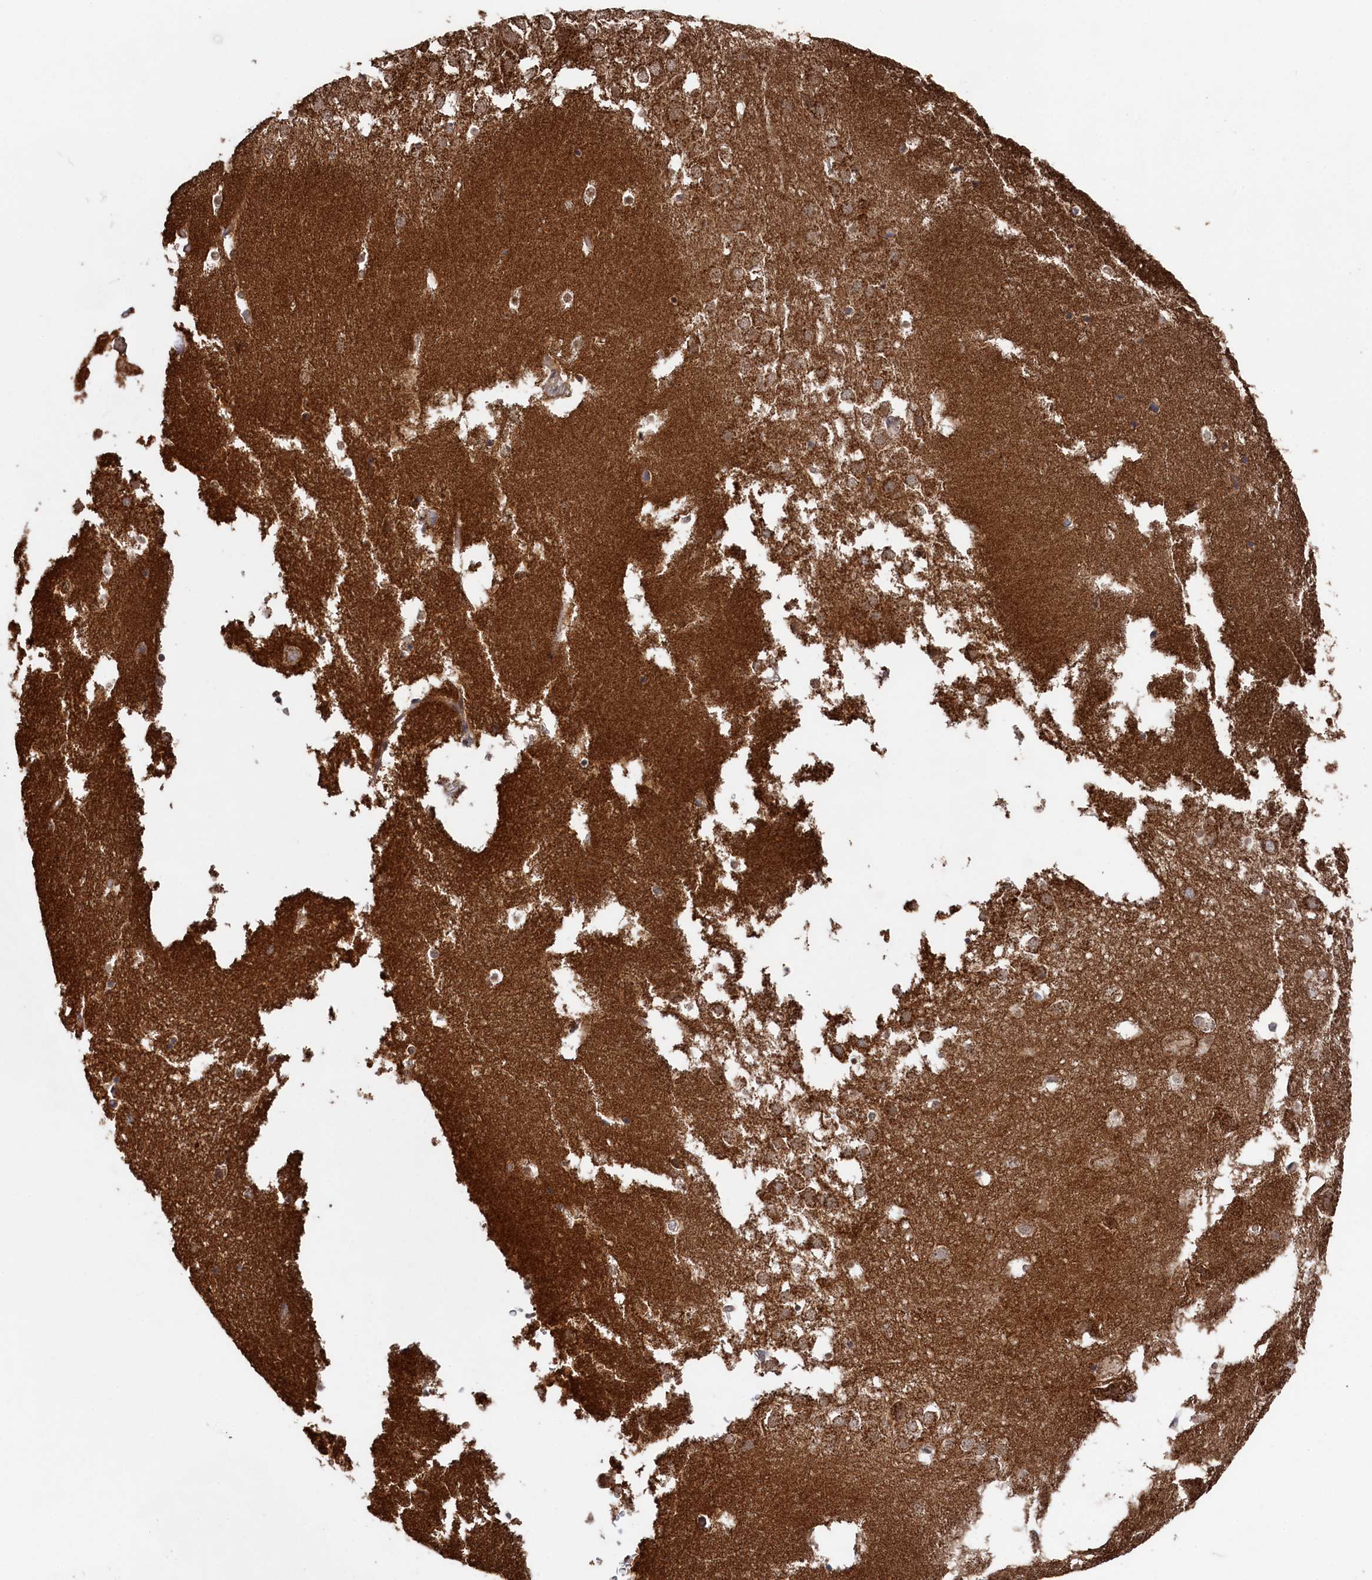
{"staining": {"intensity": "moderate", "quantity": "25%-75%", "location": "cytoplasmic/membranous"}, "tissue": "hippocampus", "cell_type": "Glial cells", "image_type": "normal", "snomed": [{"axis": "morphology", "description": "Normal tissue, NOS"}, {"axis": "topography", "description": "Hippocampus"}], "caption": "The photomicrograph exhibits a brown stain indicating the presence of a protein in the cytoplasmic/membranous of glial cells in hippocampus.", "gene": "WAPL", "patient": {"sex": "female", "age": 52}}